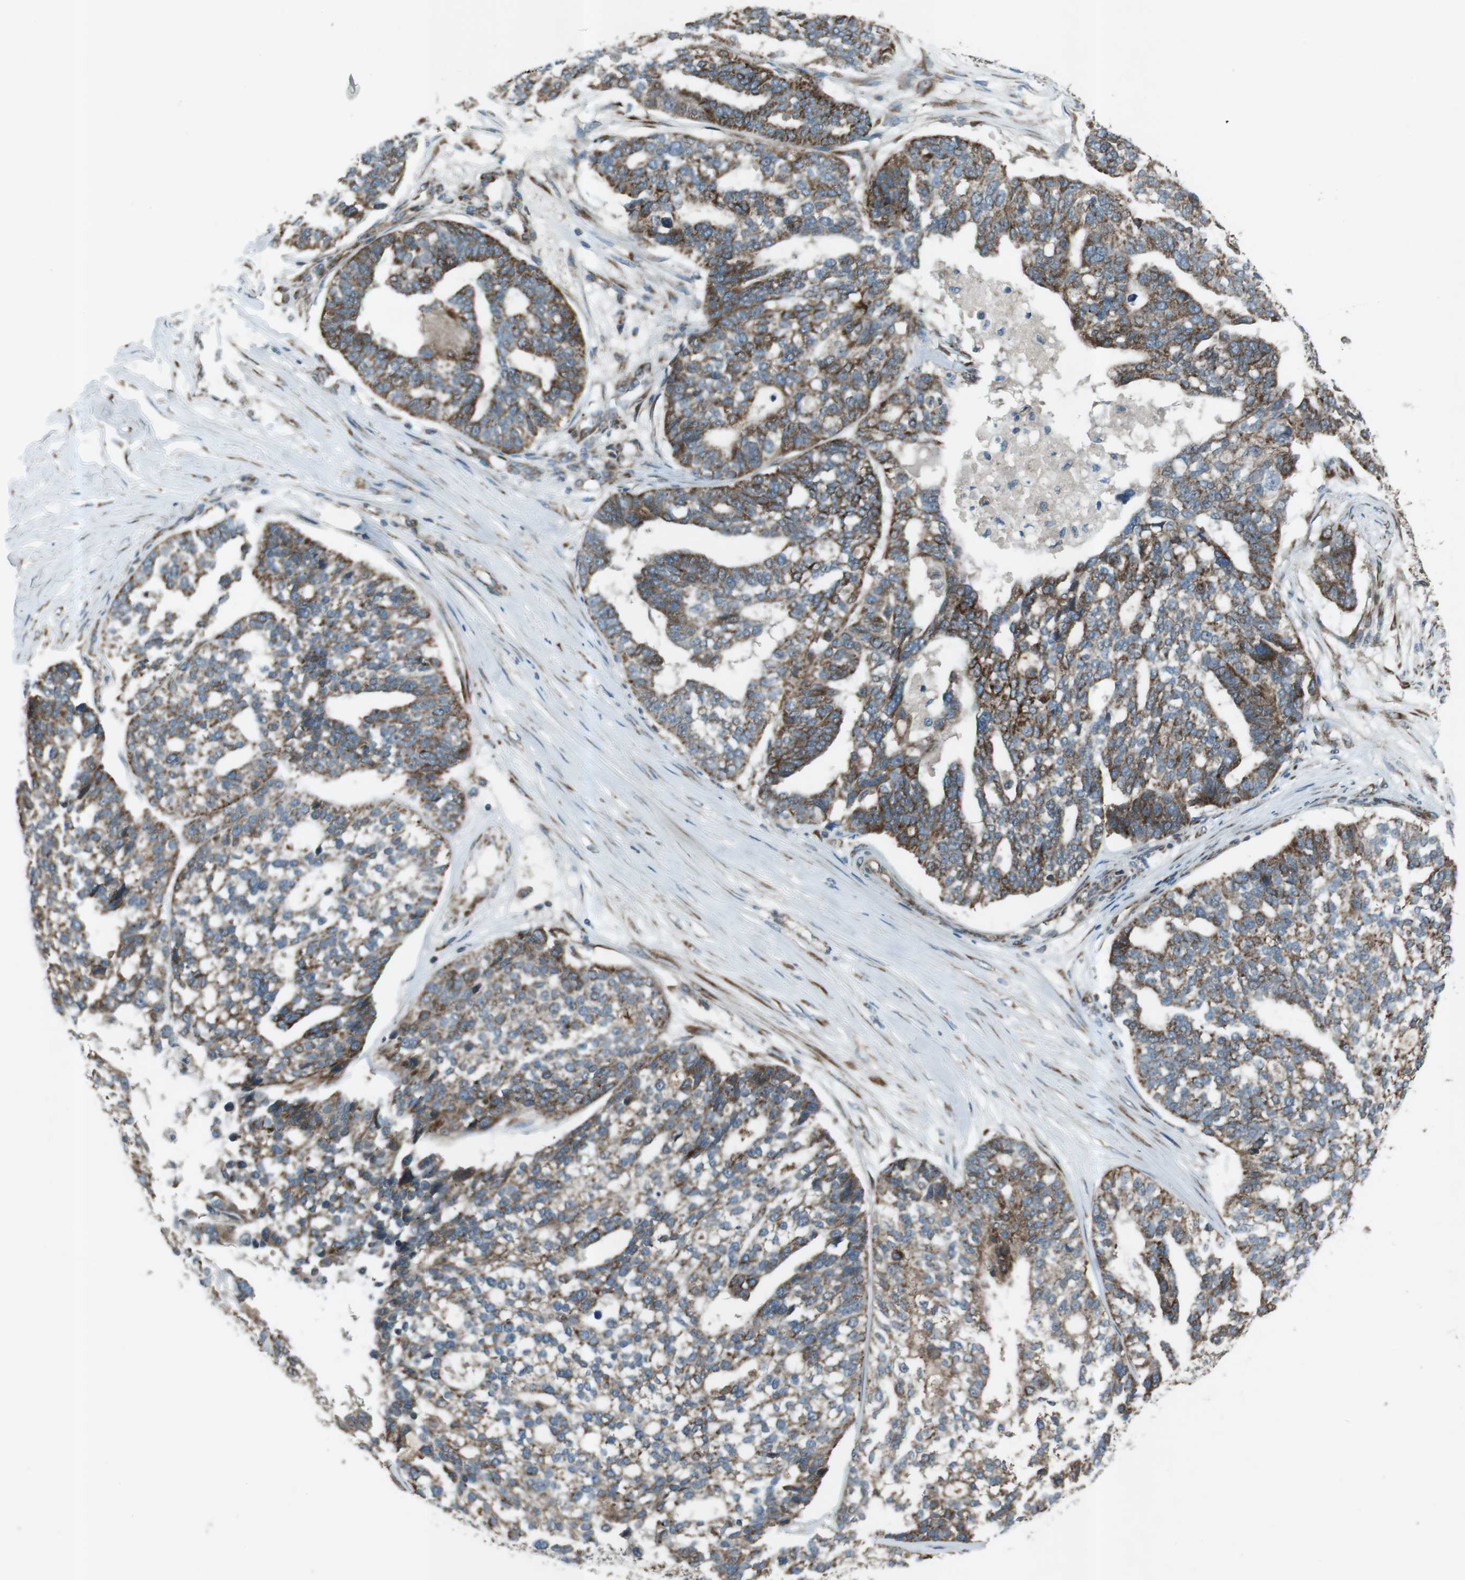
{"staining": {"intensity": "moderate", "quantity": "25%-75%", "location": "cytoplasmic/membranous"}, "tissue": "ovarian cancer", "cell_type": "Tumor cells", "image_type": "cancer", "snomed": [{"axis": "morphology", "description": "Cystadenocarcinoma, serous, NOS"}, {"axis": "topography", "description": "Ovary"}], "caption": "Immunohistochemistry (IHC) staining of ovarian cancer (serous cystadenocarcinoma), which demonstrates medium levels of moderate cytoplasmic/membranous positivity in about 25%-75% of tumor cells indicating moderate cytoplasmic/membranous protein staining. The staining was performed using DAB (3,3'-diaminobenzidine) (brown) for protein detection and nuclei were counterstained in hematoxylin (blue).", "gene": "SLC41A1", "patient": {"sex": "female", "age": 59}}